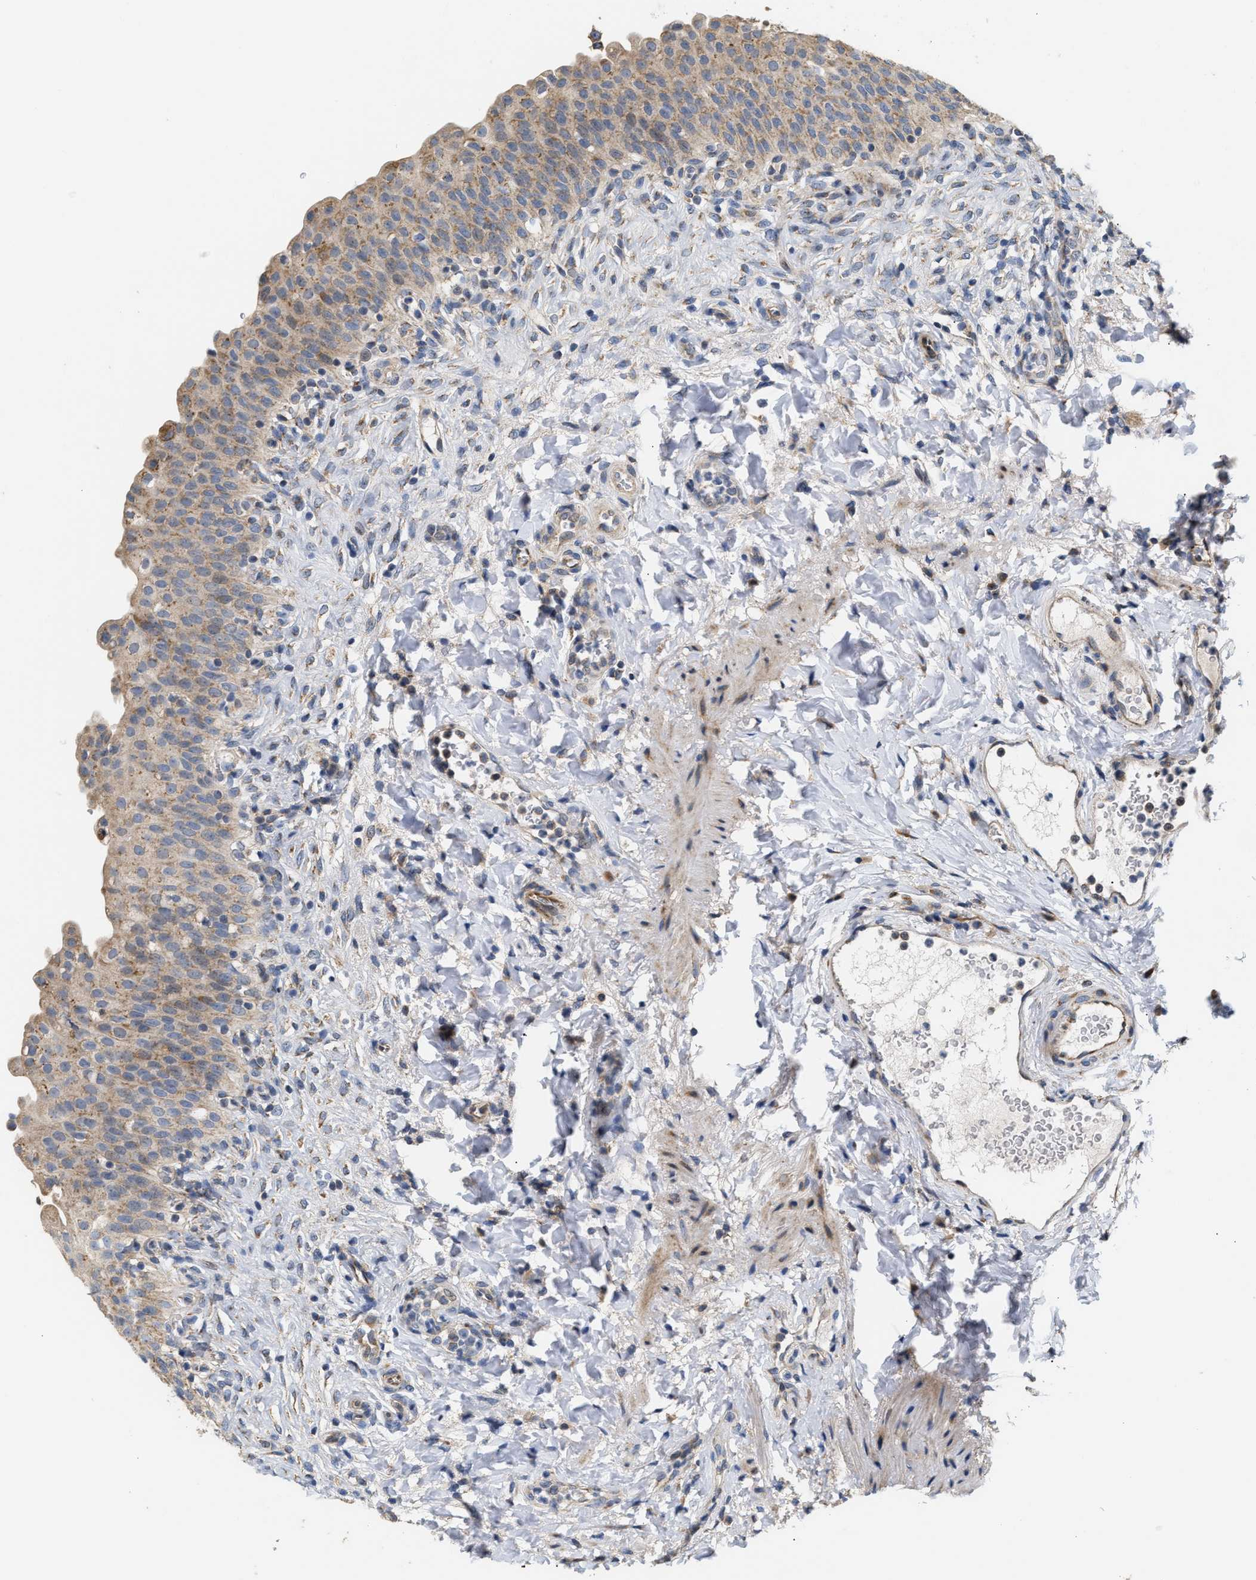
{"staining": {"intensity": "weak", "quantity": "25%-75%", "location": "cytoplasmic/membranous"}, "tissue": "urinary bladder", "cell_type": "Urothelial cells", "image_type": "normal", "snomed": [{"axis": "morphology", "description": "Urothelial carcinoma, High grade"}, {"axis": "topography", "description": "Urinary bladder"}], "caption": "DAB (3,3'-diaminobenzidine) immunohistochemical staining of unremarkable human urinary bladder reveals weak cytoplasmic/membranous protein staining in about 25%-75% of urothelial cells.", "gene": "TMEM168", "patient": {"sex": "male", "age": 46}}